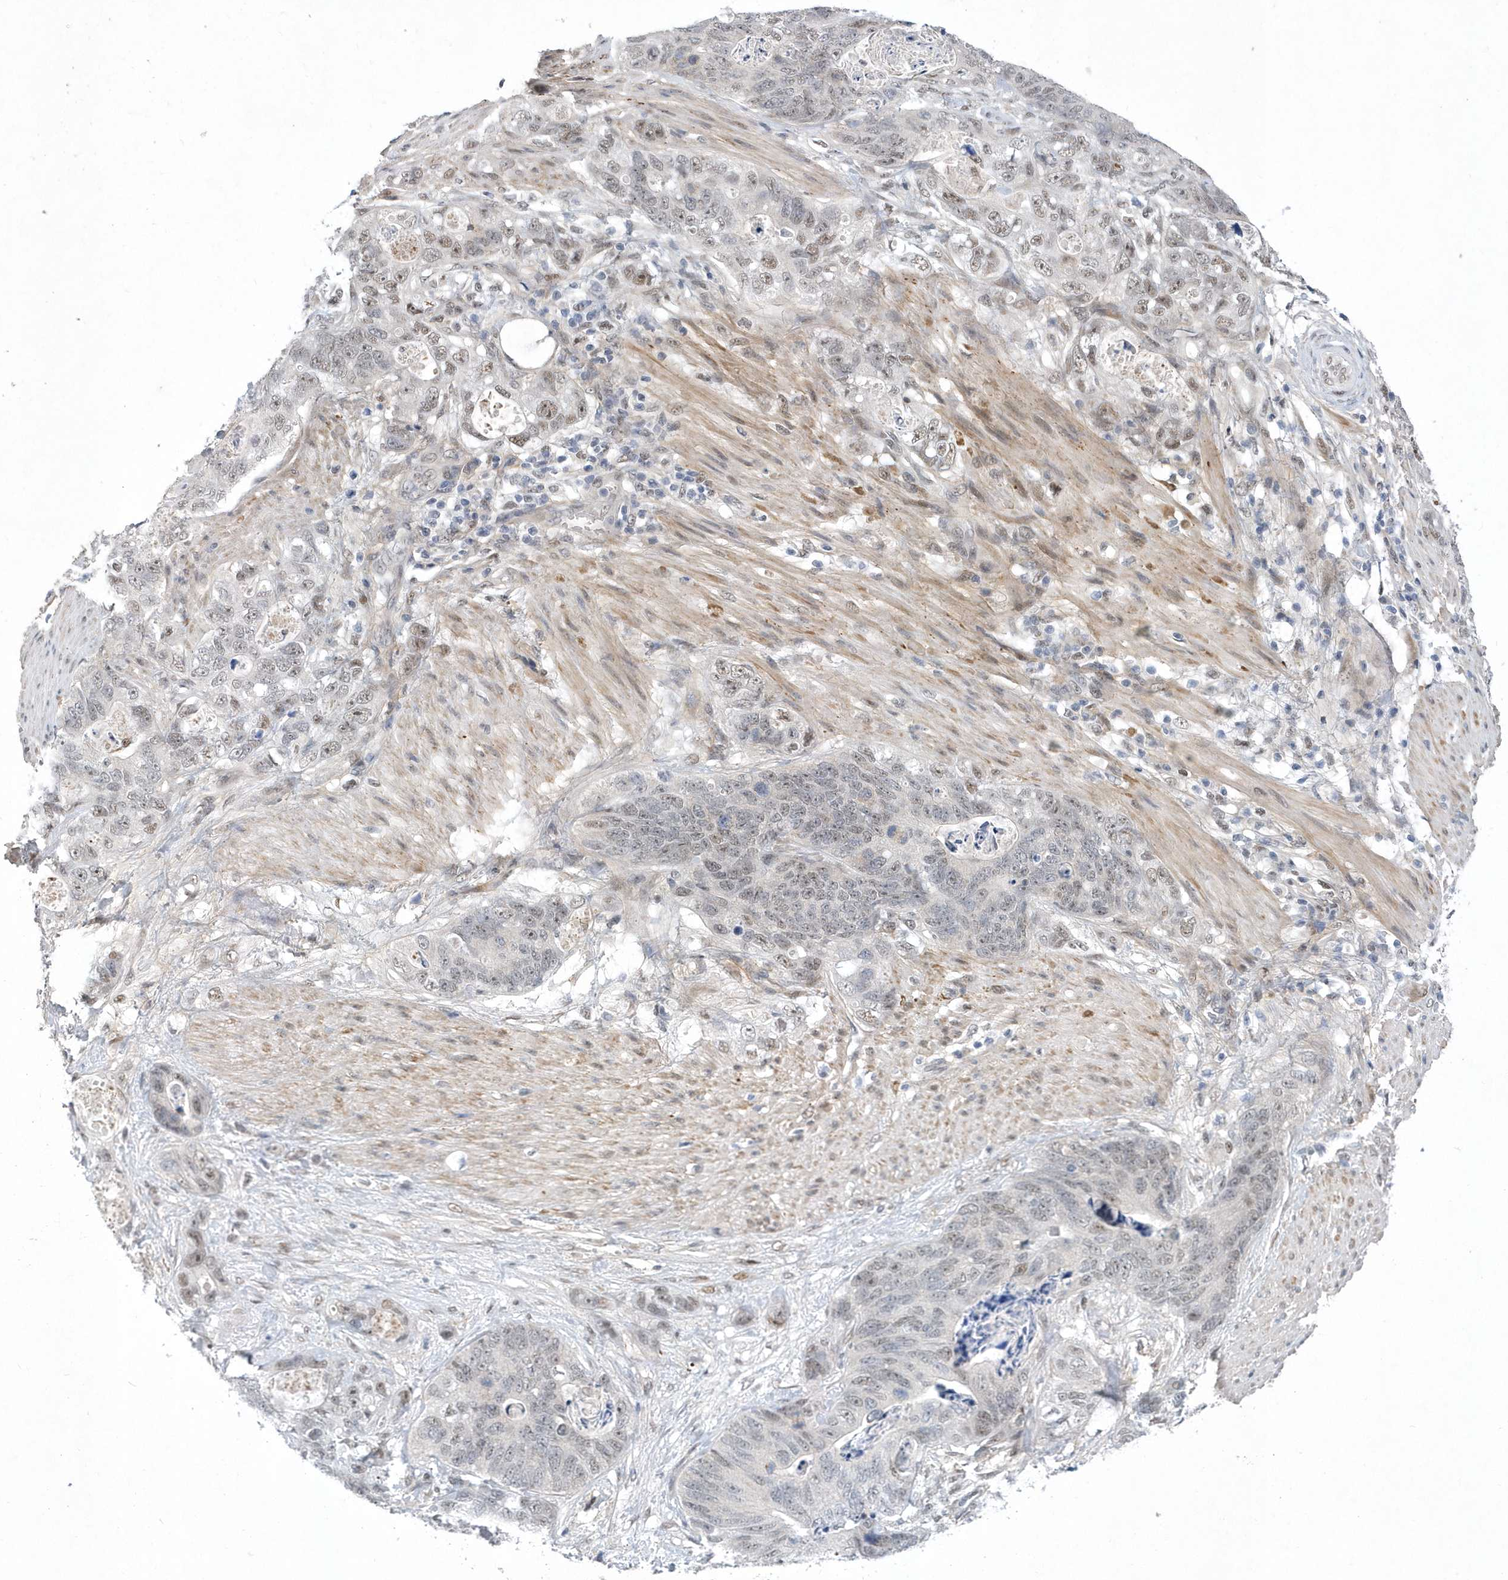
{"staining": {"intensity": "weak", "quantity": "25%-75%", "location": "nuclear"}, "tissue": "stomach cancer", "cell_type": "Tumor cells", "image_type": "cancer", "snomed": [{"axis": "morphology", "description": "Normal tissue, NOS"}, {"axis": "morphology", "description": "Adenocarcinoma, NOS"}, {"axis": "topography", "description": "Stomach"}], "caption": "Protein expression analysis of stomach cancer (adenocarcinoma) exhibits weak nuclear staining in about 25%-75% of tumor cells.", "gene": "FAM217A", "patient": {"sex": "female", "age": 89}}